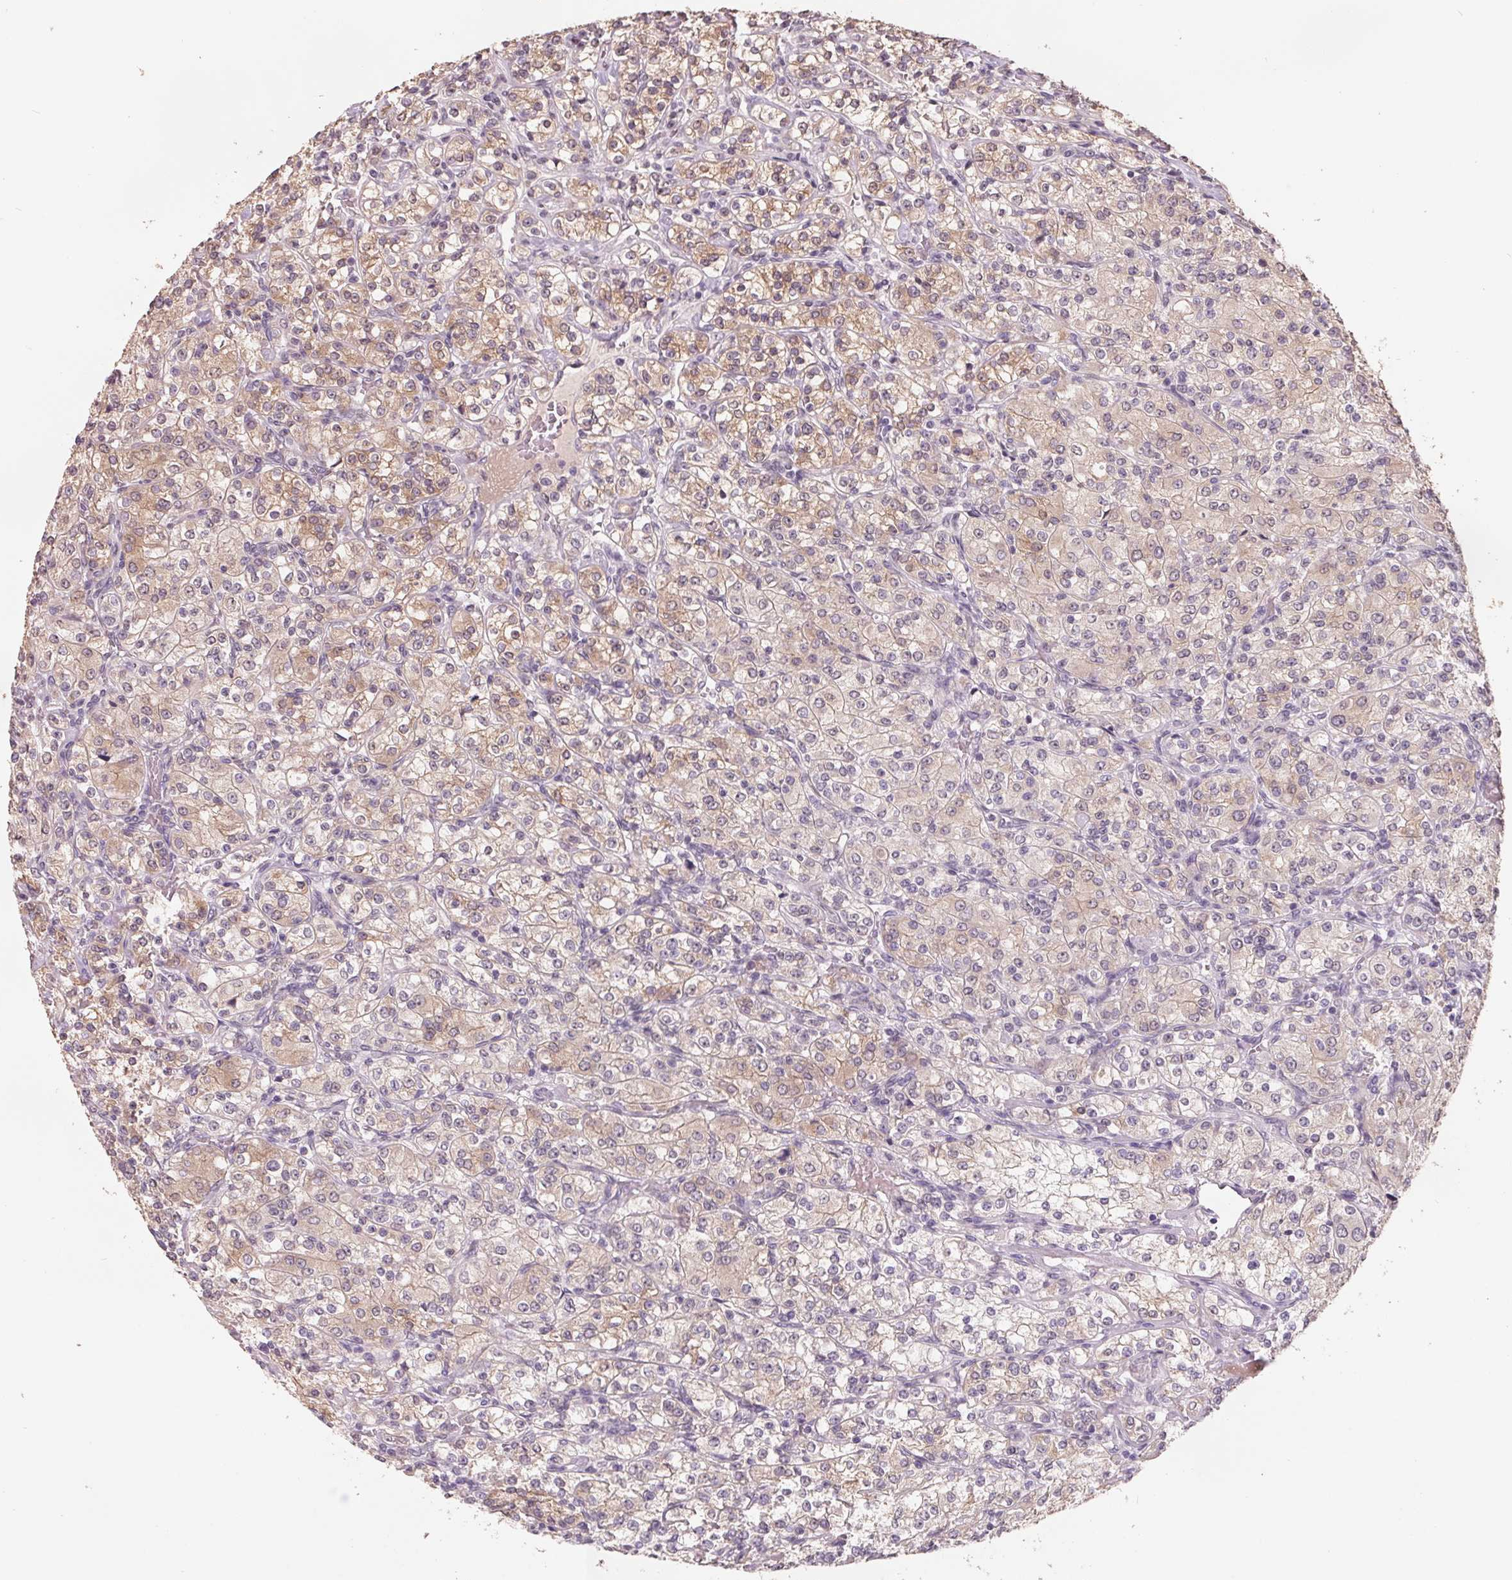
{"staining": {"intensity": "moderate", "quantity": "25%-75%", "location": "cytoplasmic/membranous"}, "tissue": "renal cancer", "cell_type": "Tumor cells", "image_type": "cancer", "snomed": [{"axis": "morphology", "description": "Adenocarcinoma, NOS"}, {"axis": "topography", "description": "Kidney"}], "caption": "Immunohistochemical staining of renal cancer (adenocarcinoma) displays moderate cytoplasmic/membranous protein expression in approximately 25%-75% of tumor cells.", "gene": "FTCD", "patient": {"sex": "male", "age": 77}}